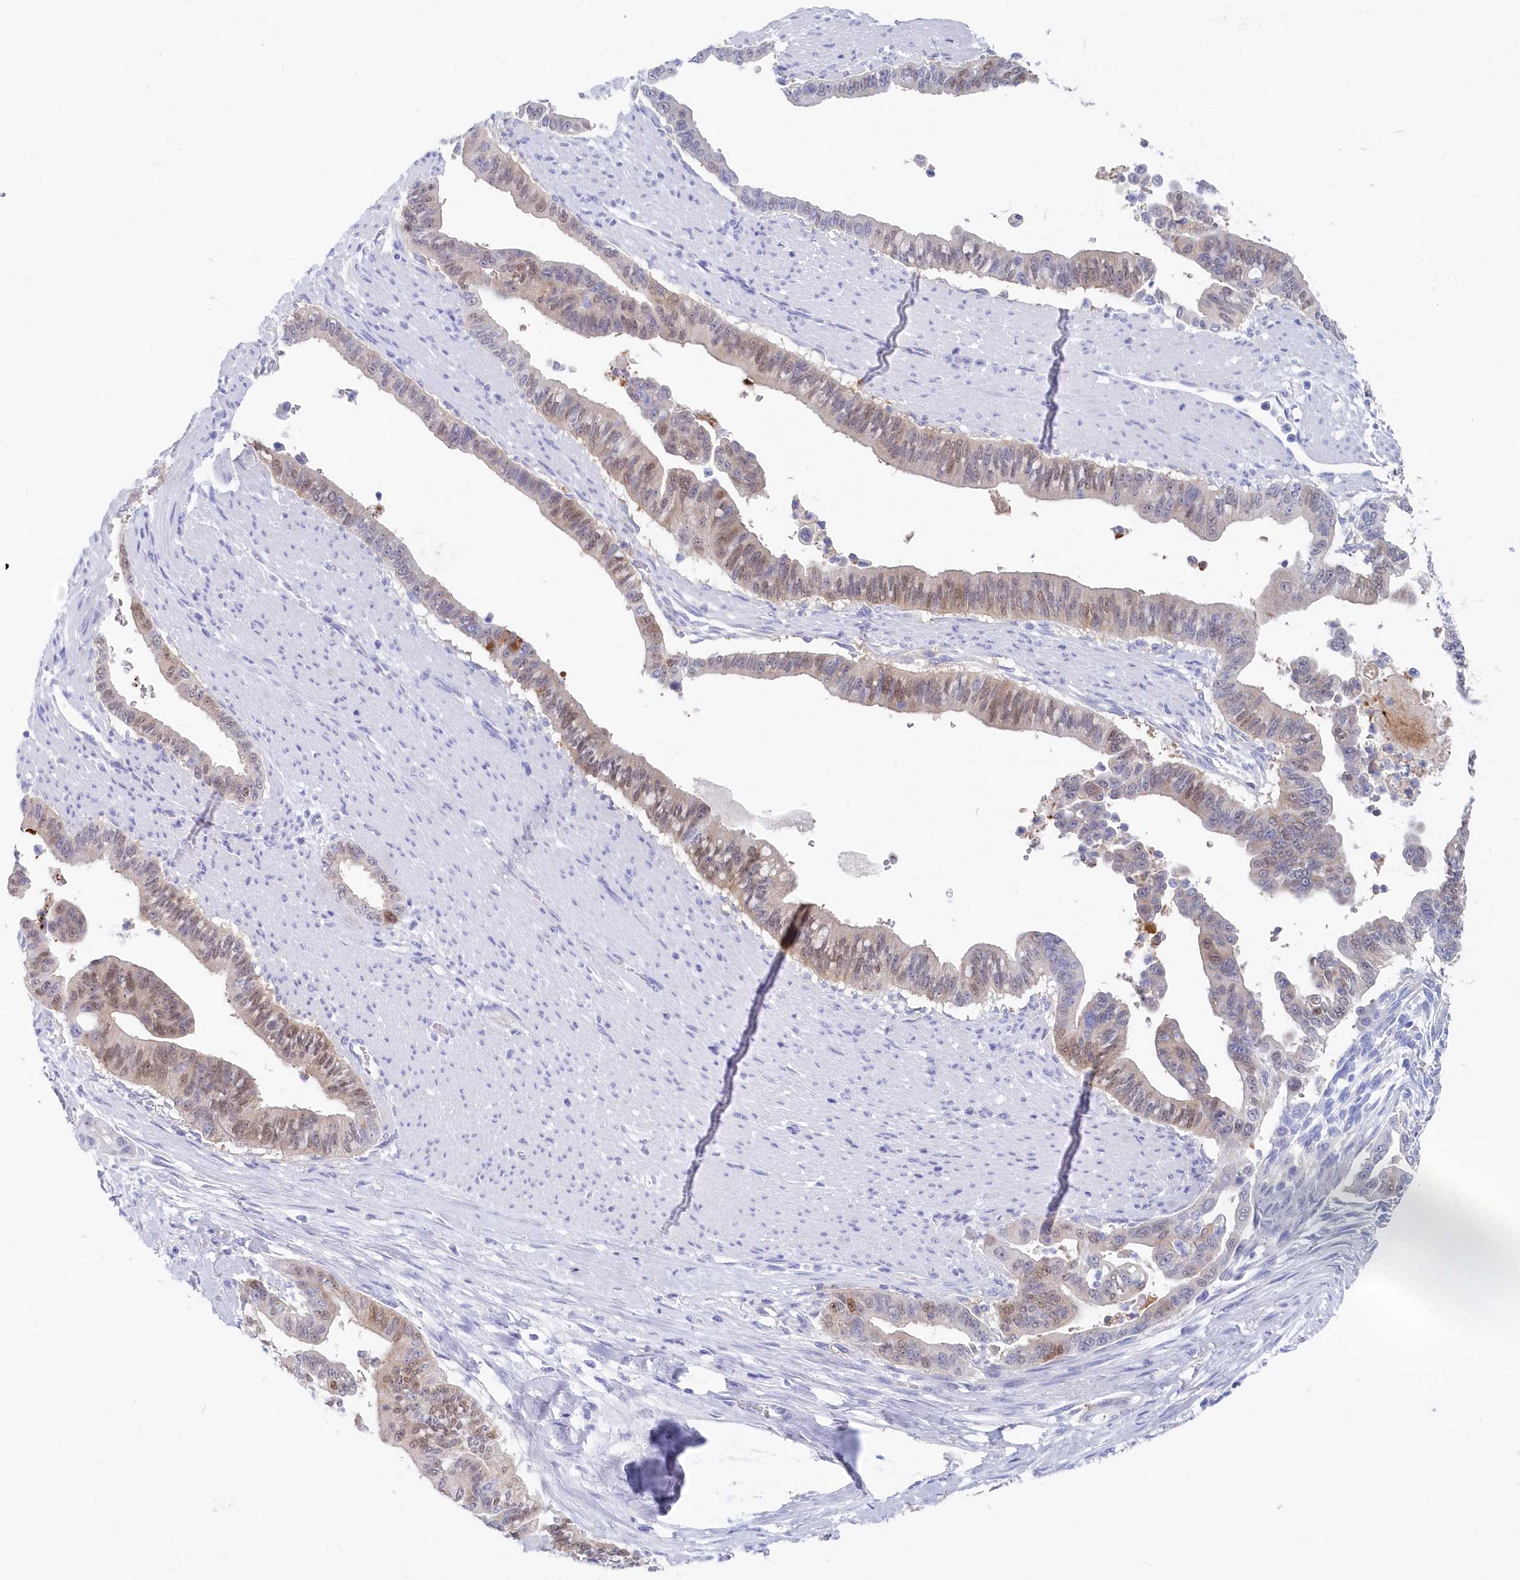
{"staining": {"intensity": "weak", "quantity": "25%-75%", "location": "cytoplasmic/membranous,nuclear"}, "tissue": "pancreatic cancer", "cell_type": "Tumor cells", "image_type": "cancer", "snomed": [{"axis": "morphology", "description": "Adenocarcinoma, NOS"}, {"axis": "topography", "description": "Pancreas"}], "caption": "Immunohistochemistry (IHC) image of neoplastic tissue: pancreatic cancer stained using IHC shows low levels of weak protein expression localized specifically in the cytoplasmic/membranous and nuclear of tumor cells, appearing as a cytoplasmic/membranous and nuclear brown color.", "gene": "CSNK1G2", "patient": {"sex": "male", "age": 70}}